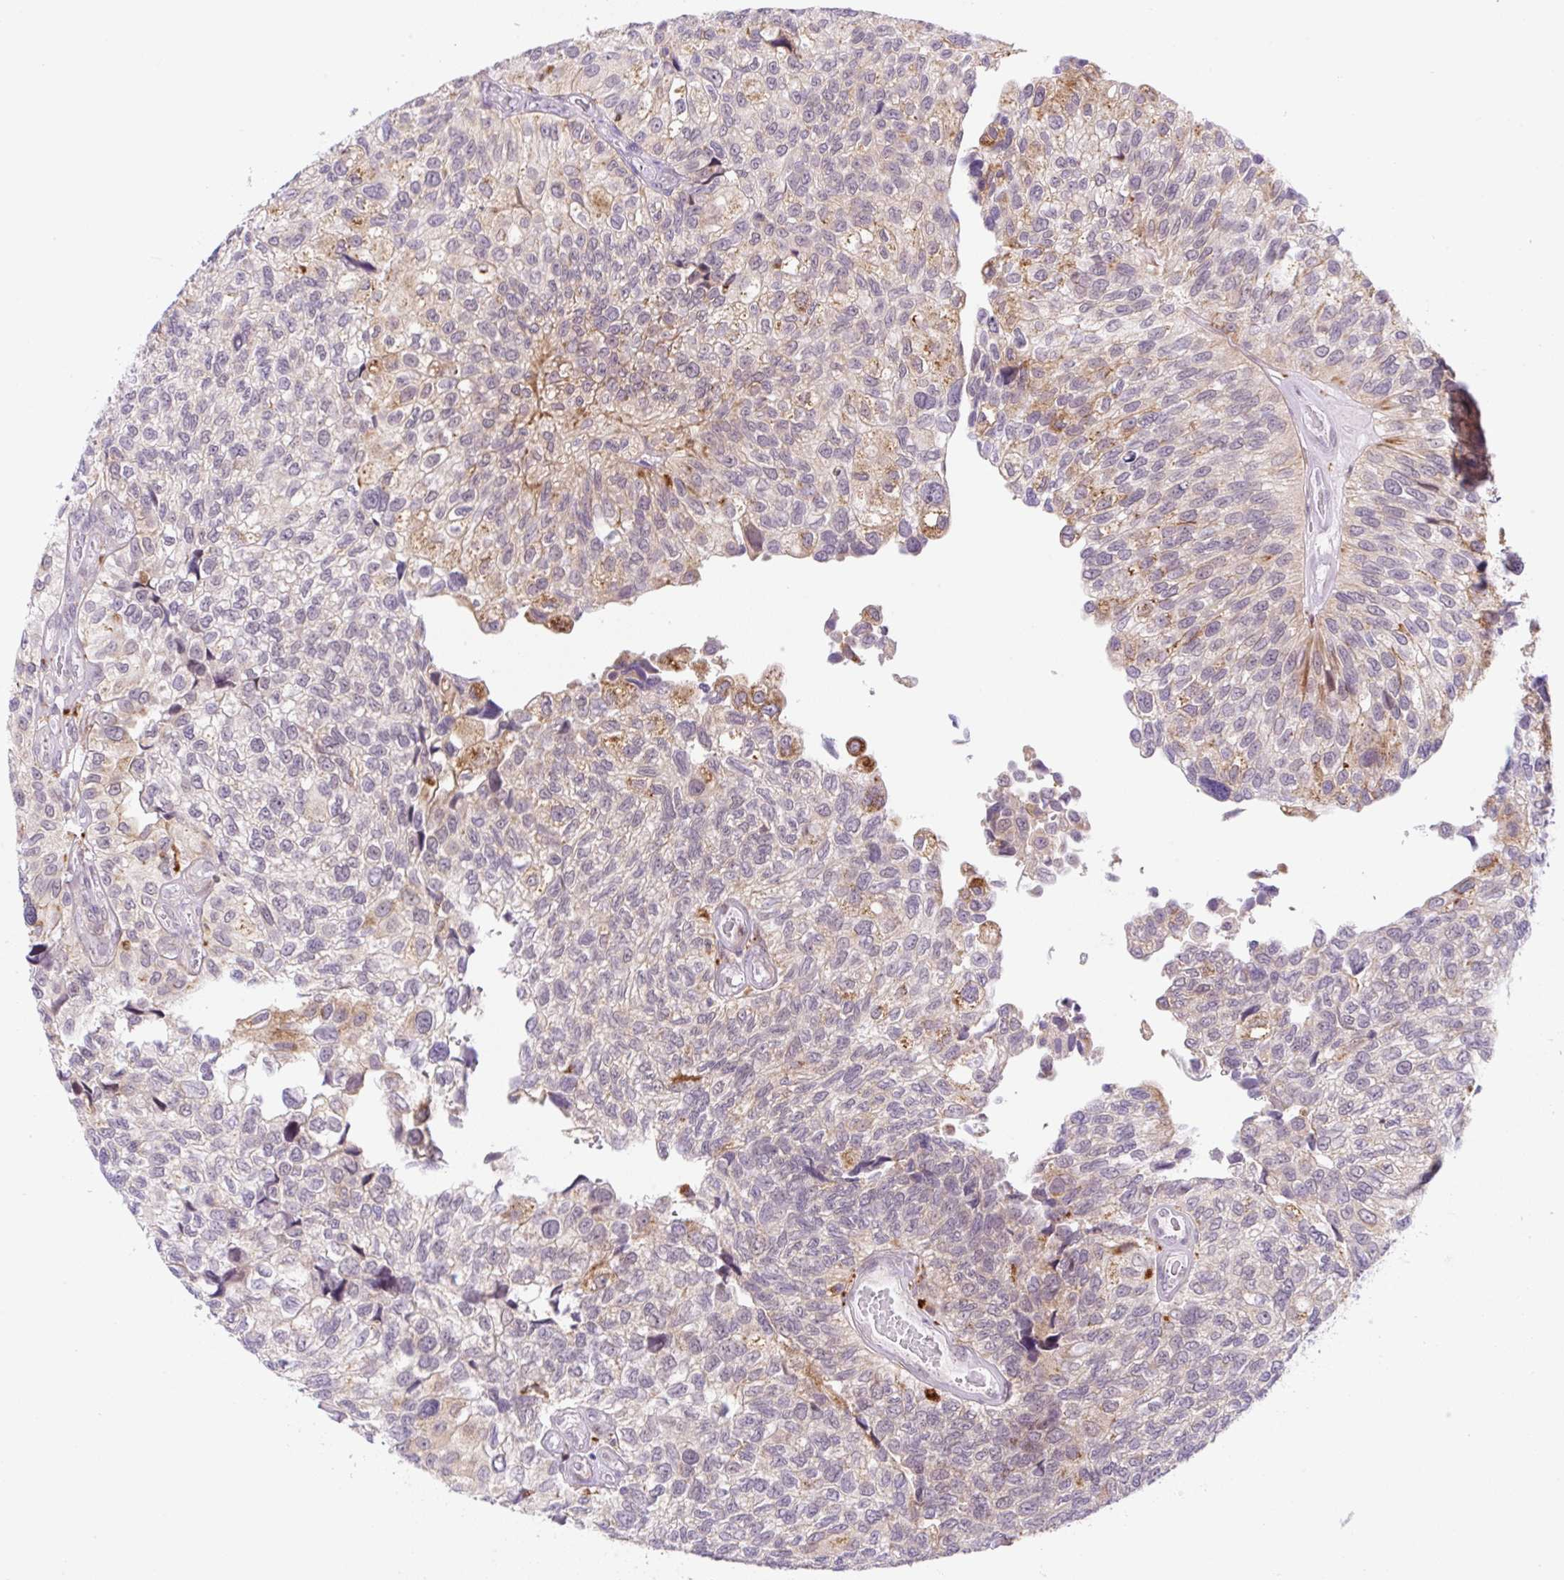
{"staining": {"intensity": "moderate", "quantity": "<25%", "location": "cytoplasmic/membranous"}, "tissue": "urothelial cancer", "cell_type": "Tumor cells", "image_type": "cancer", "snomed": [{"axis": "morphology", "description": "Urothelial carcinoma, NOS"}, {"axis": "topography", "description": "Urinary bladder"}], "caption": "This photomicrograph reveals immunohistochemistry staining of urothelial cancer, with low moderate cytoplasmic/membranous expression in about <25% of tumor cells.", "gene": "CEBPZOS", "patient": {"sex": "male", "age": 87}}